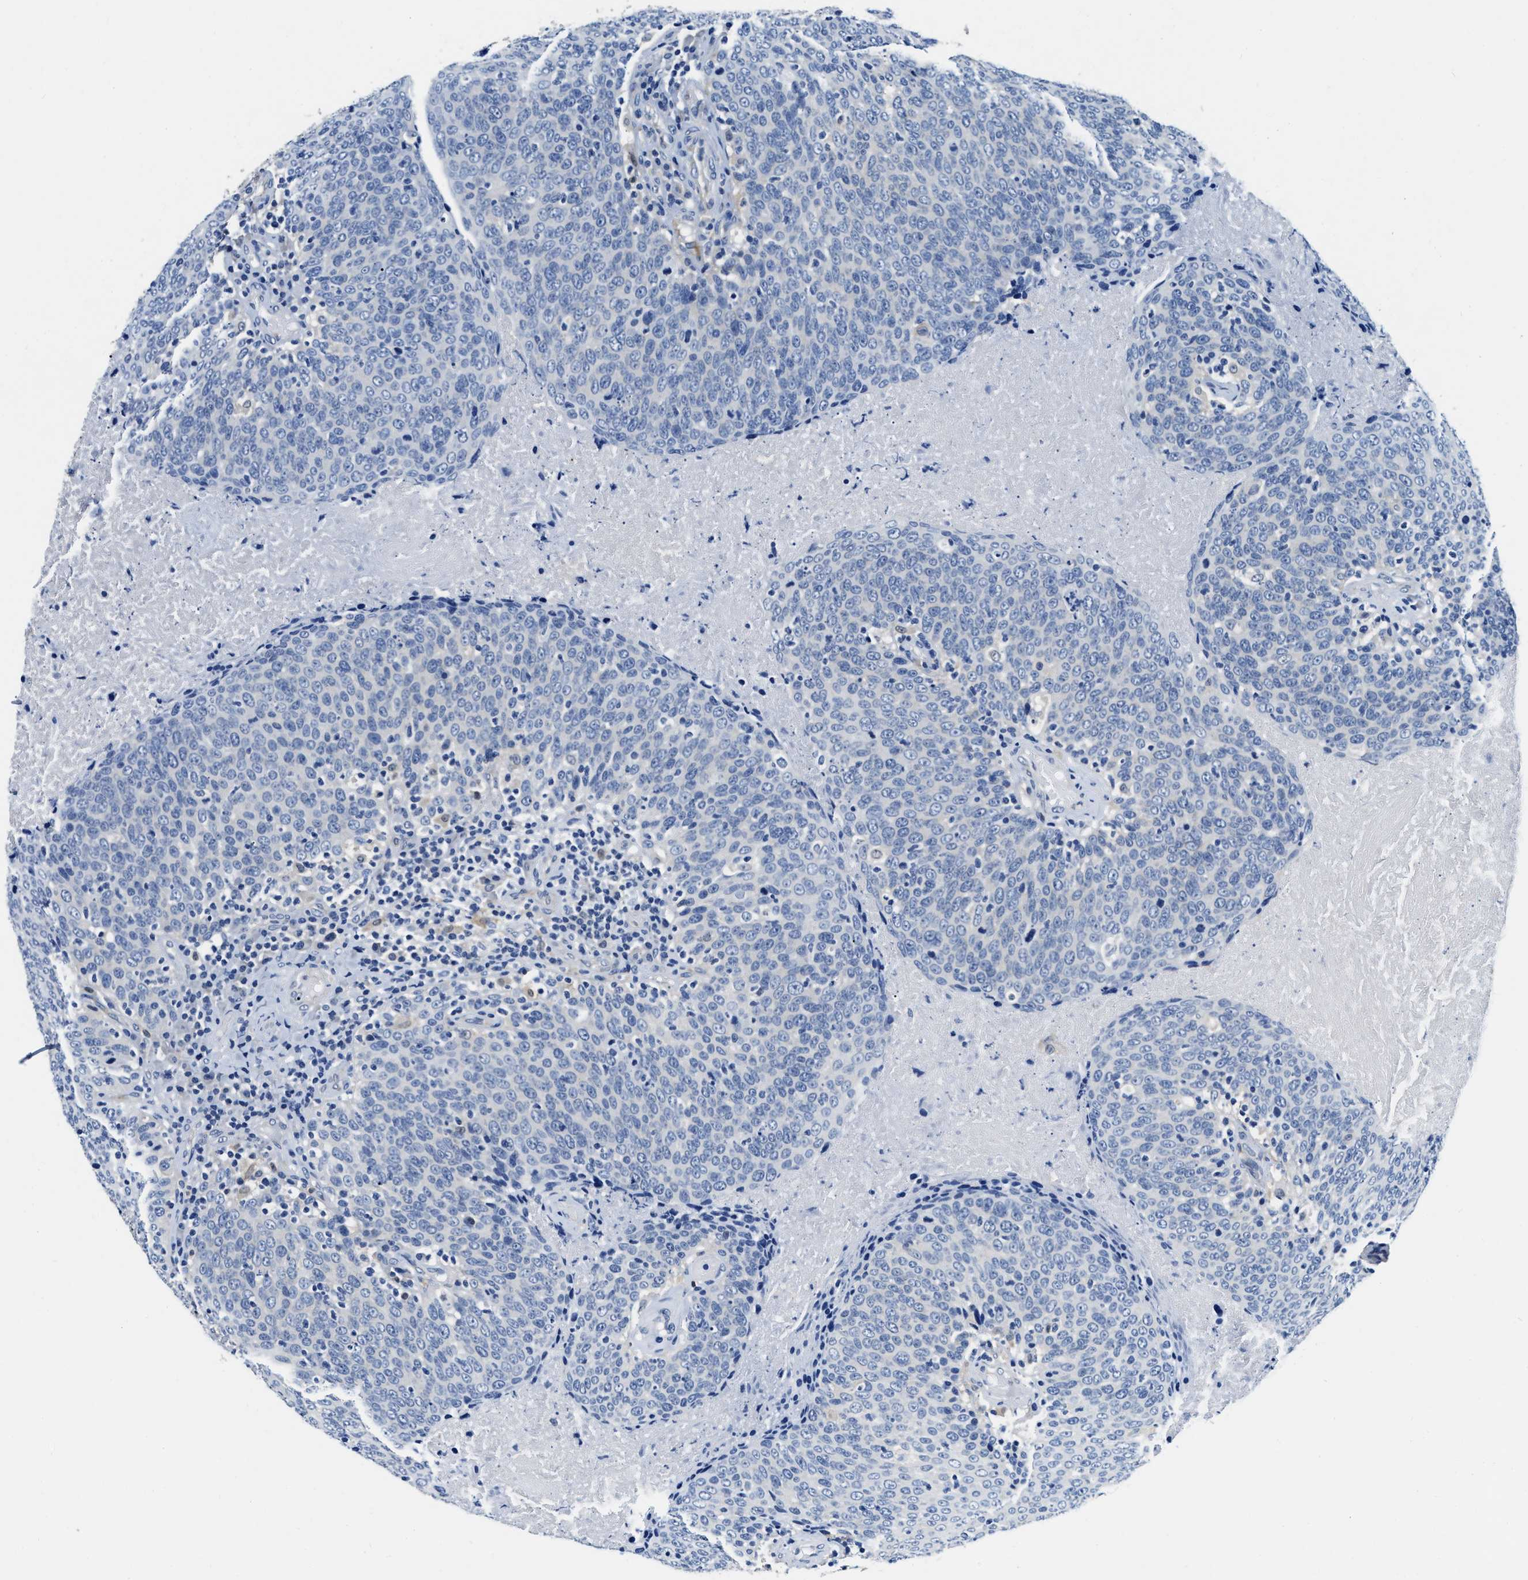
{"staining": {"intensity": "negative", "quantity": "none", "location": "none"}, "tissue": "head and neck cancer", "cell_type": "Tumor cells", "image_type": "cancer", "snomed": [{"axis": "morphology", "description": "Squamous cell carcinoma, NOS"}, {"axis": "morphology", "description": "Squamous cell carcinoma, metastatic, NOS"}, {"axis": "topography", "description": "Lymph node"}, {"axis": "topography", "description": "Head-Neck"}], "caption": "Tumor cells show no significant staining in head and neck cancer (squamous cell carcinoma).", "gene": "EIF2AK2", "patient": {"sex": "male", "age": 62}}